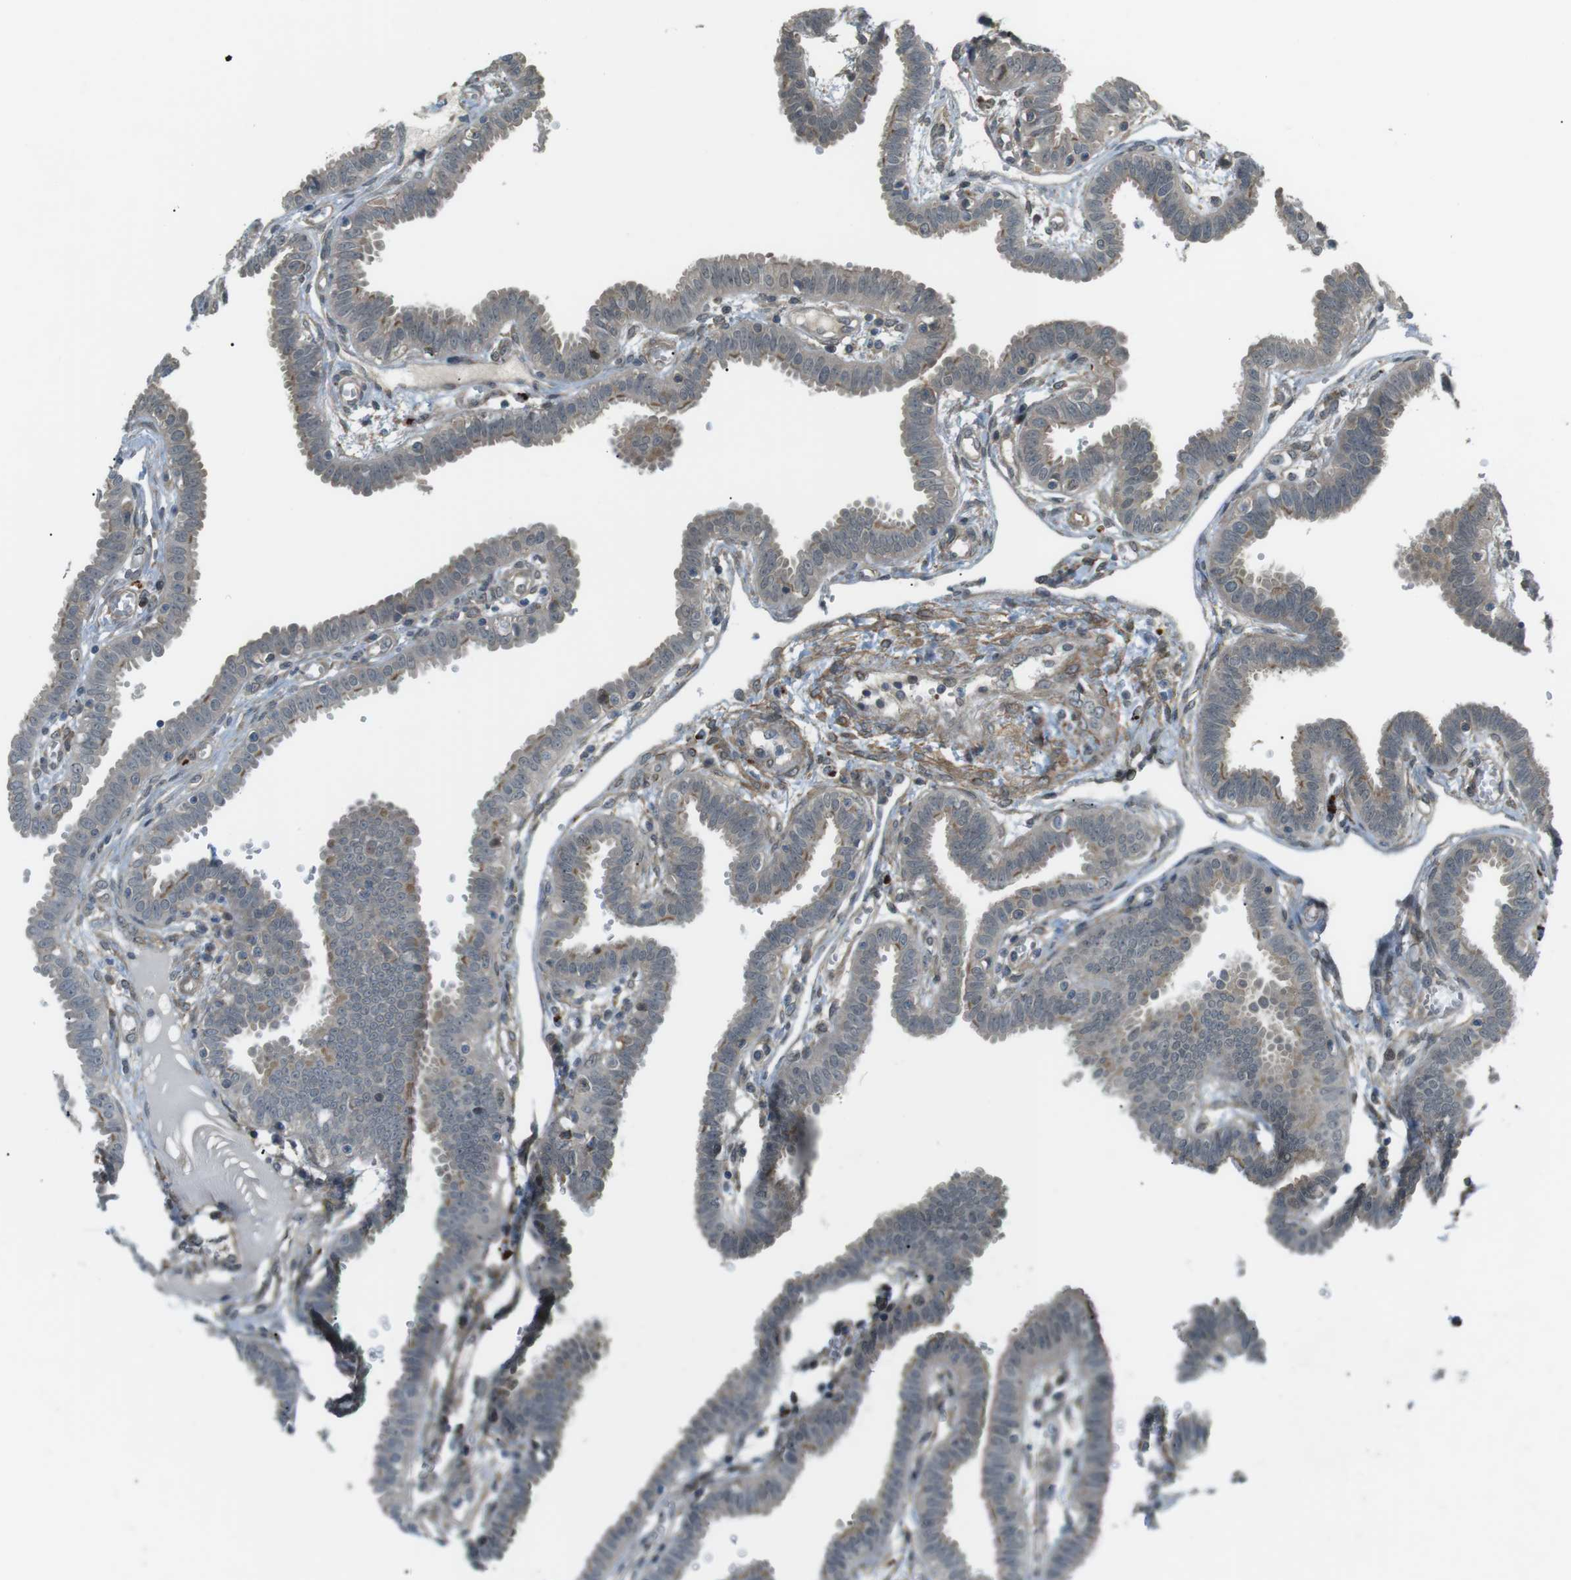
{"staining": {"intensity": "weak", "quantity": "25%-75%", "location": "cytoplasmic/membranous"}, "tissue": "fallopian tube", "cell_type": "Glandular cells", "image_type": "normal", "snomed": [{"axis": "morphology", "description": "Normal tissue, NOS"}, {"axis": "topography", "description": "Fallopian tube"}], "caption": "Fallopian tube stained with immunohistochemistry reveals weak cytoplasmic/membranous staining in approximately 25%-75% of glandular cells.", "gene": "KANK2", "patient": {"sex": "female", "age": 32}}